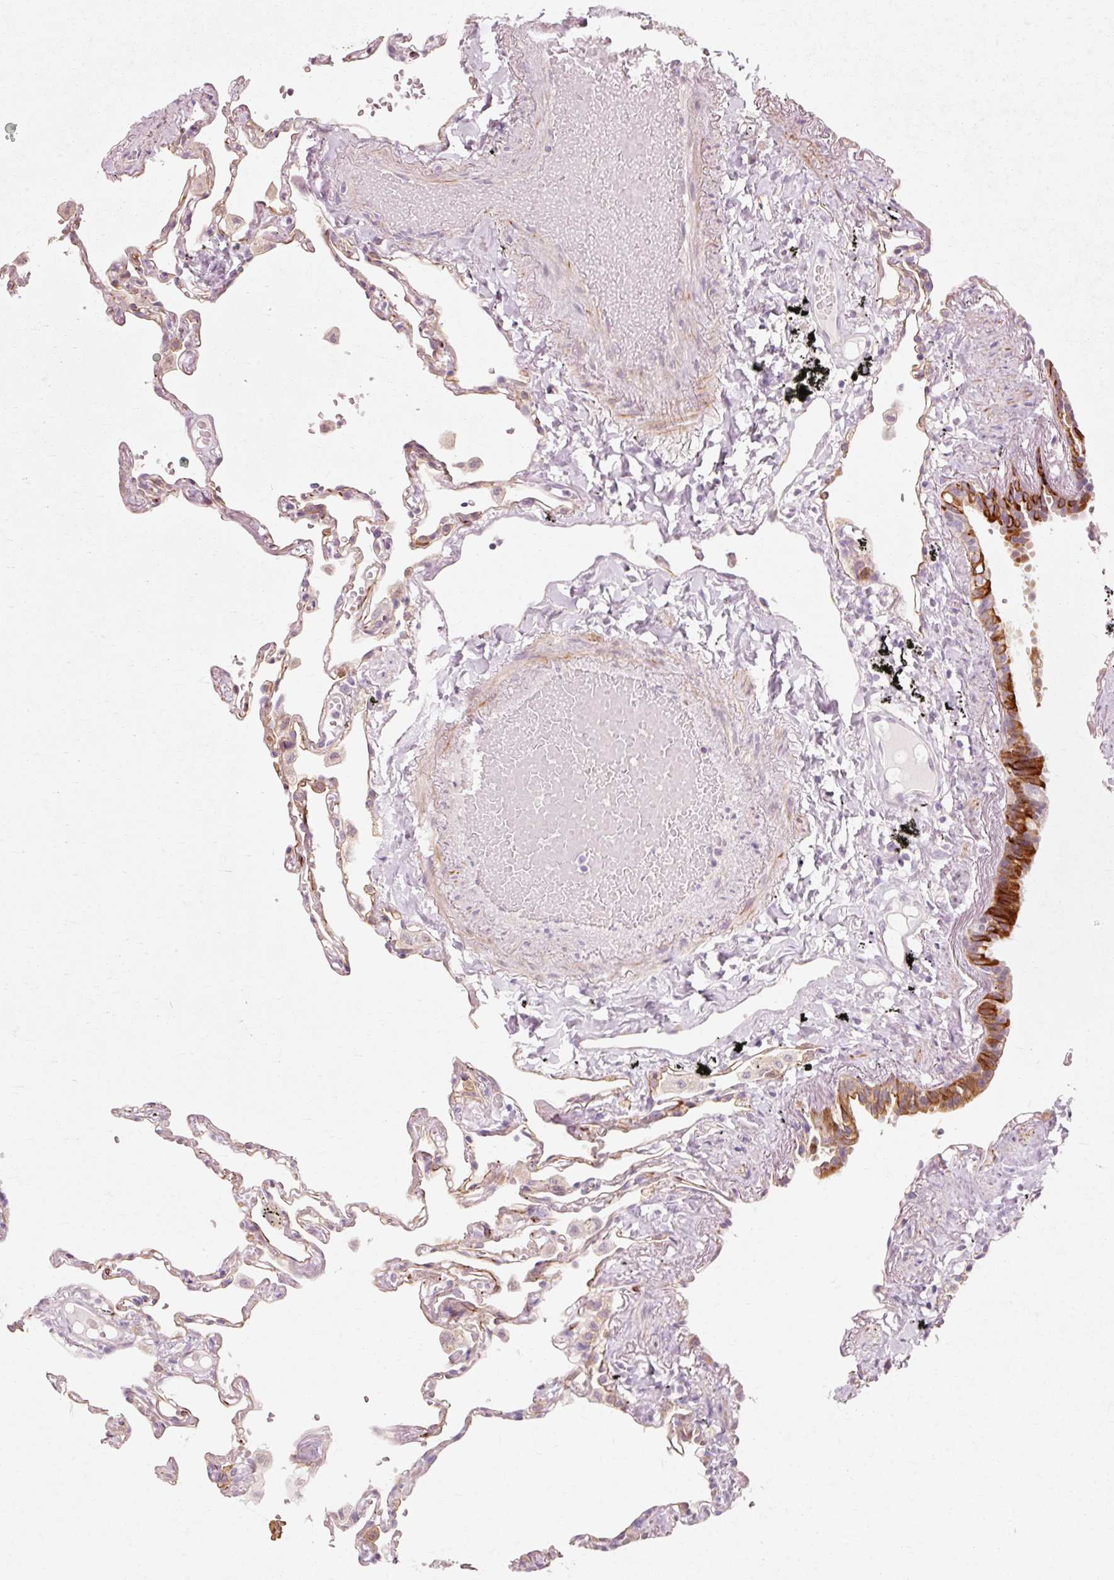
{"staining": {"intensity": "weak", "quantity": "<25%", "location": "cytoplasmic/membranous"}, "tissue": "lung", "cell_type": "Alveolar cells", "image_type": "normal", "snomed": [{"axis": "morphology", "description": "Normal tissue, NOS"}, {"axis": "topography", "description": "Lung"}], "caption": "This photomicrograph is of benign lung stained with IHC to label a protein in brown with the nuclei are counter-stained blue. There is no staining in alveolar cells.", "gene": "TRIM73", "patient": {"sex": "female", "age": 67}}